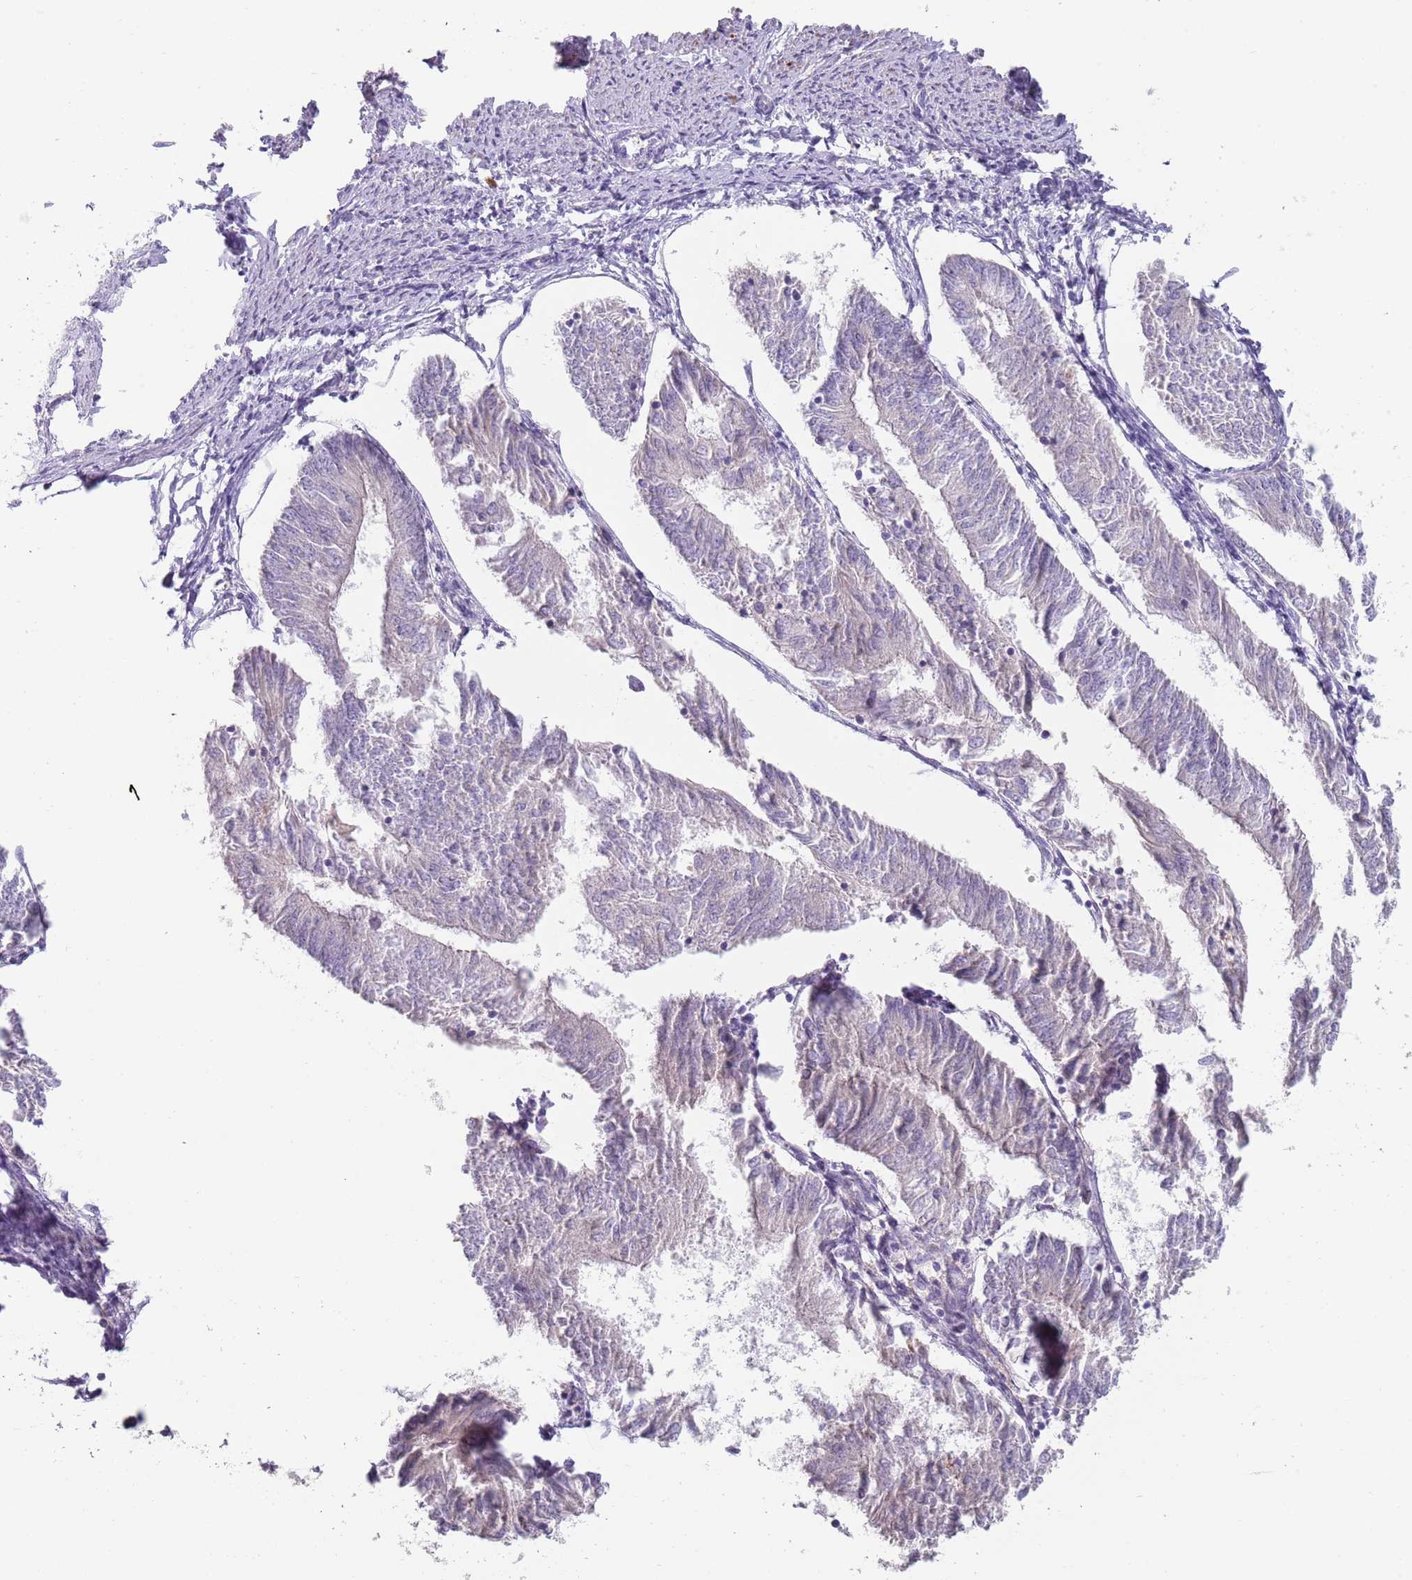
{"staining": {"intensity": "negative", "quantity": "none", "location": "none"}, "tissue": "endometrial cancer", "cell_type": "Tumor cells", "image_type": "cancer", "snomed": [{"axis": "morphology", "description": "Adenocarcinoma, NOS"}, {"axis": "topography", "description": "Endometrium"}], "caption": "An IHC photomicrograph of endometrial cancer (adenocarcinoma) is shown. There is no staining in tumor cells of endometrial cancer (adenocarcinoma).", "gene": "TMEM251", "patient": {"sex": "female", "age": 58}}